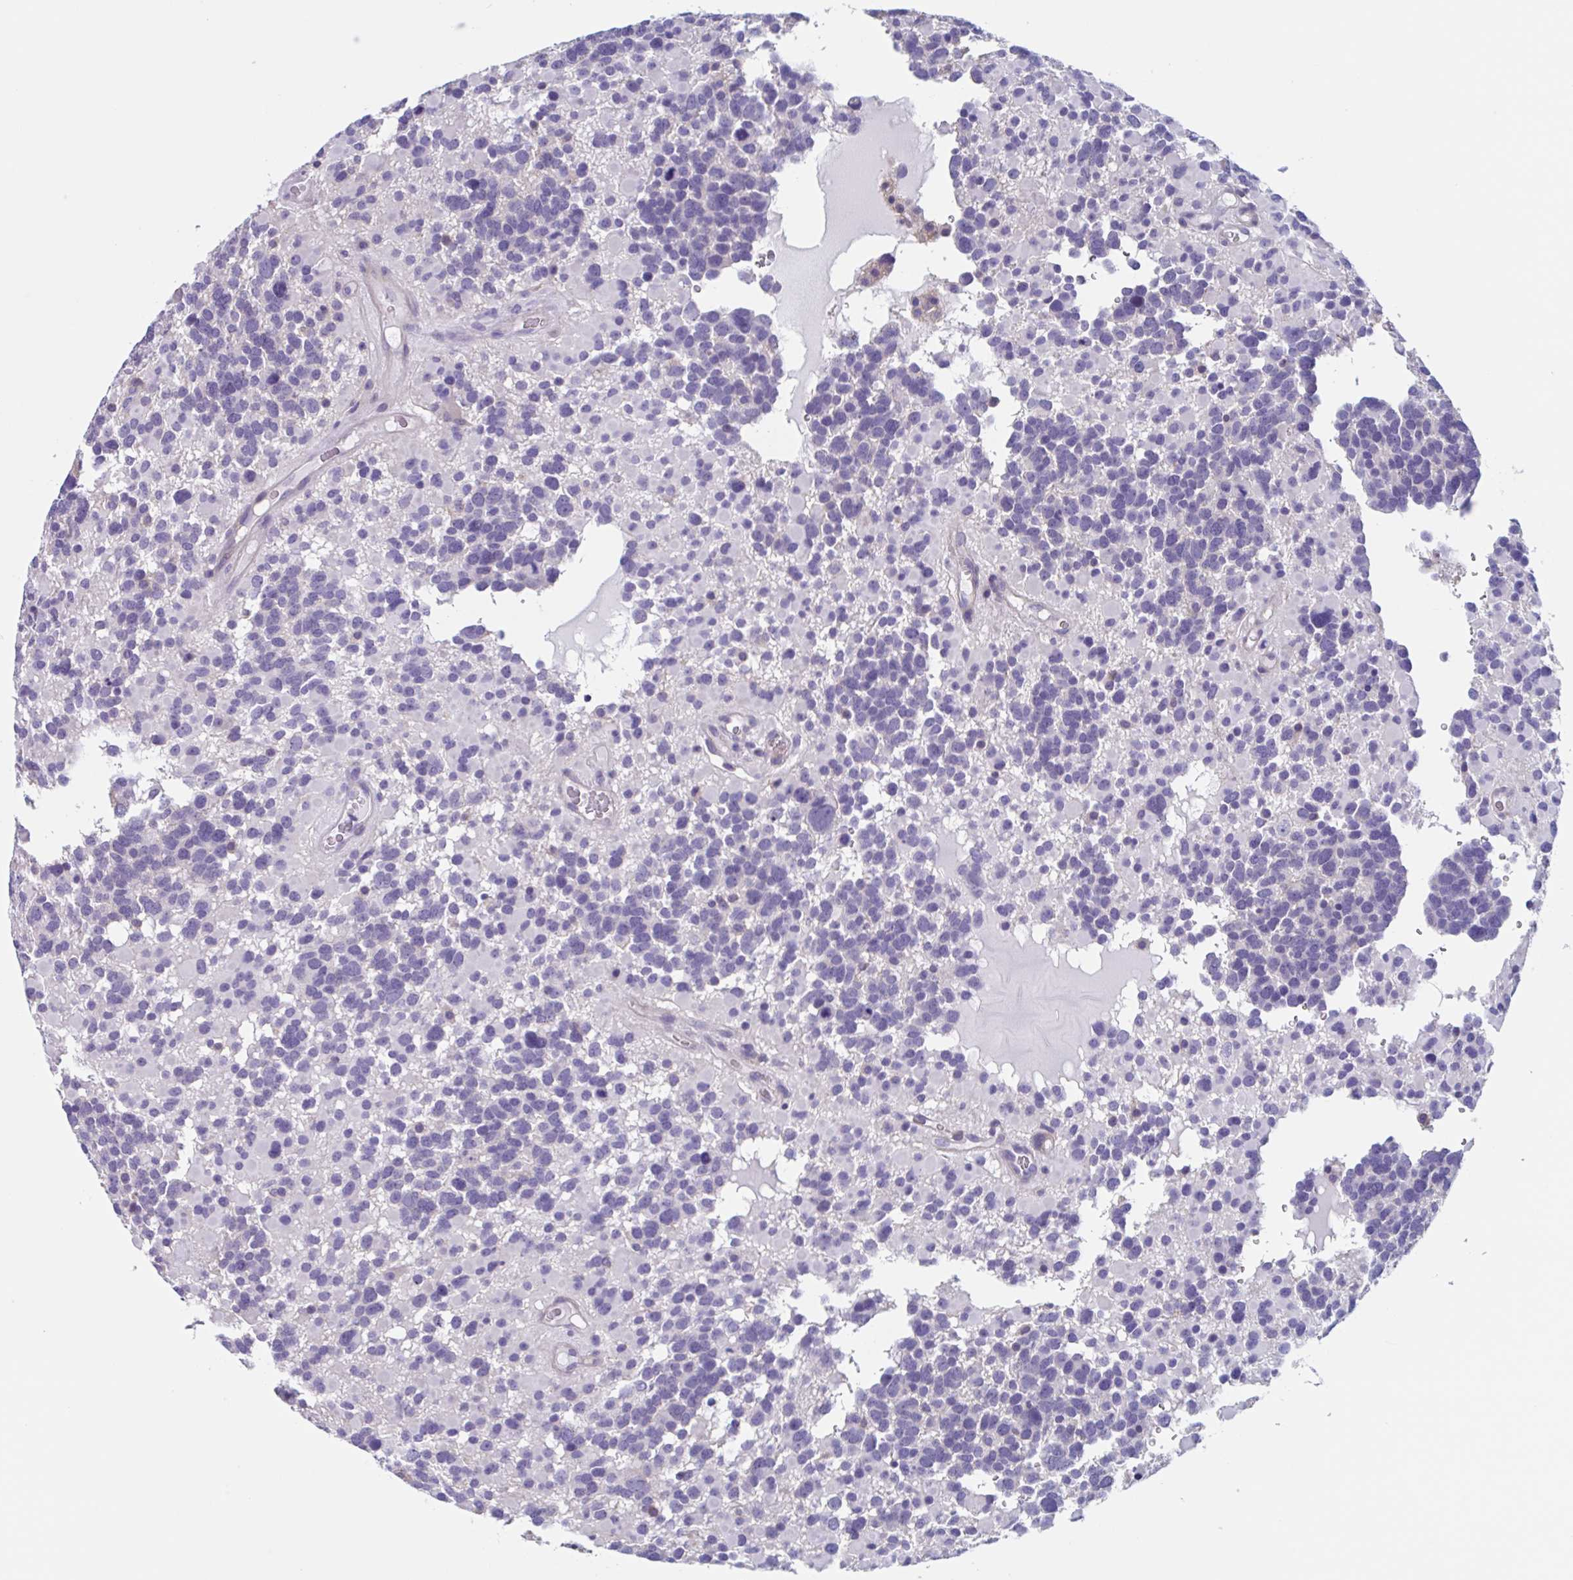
{"staining": {"intensity": "negative", "quantity": "none", "location": "none"}, "tissue": "glioma", "cell_type": "Tumor cells", "image_type": "cancer", "snomed": [{"axis": "morphology", "description": "Glioma, malignant, High grade"}, {"axis": "topography", "description": "Brain"}], "caption": "Image shows no significant protein staining in tumor cells of glioma. The staining was performed using DAB (3,3'-diaminobenzidine) to visualize the protein expression in brown, while the nuclei were stained in blue with hematoxylin (Magnification: 20x).", "gene": "LPIN3", "patient": {"sex": "female", "age": 40}}